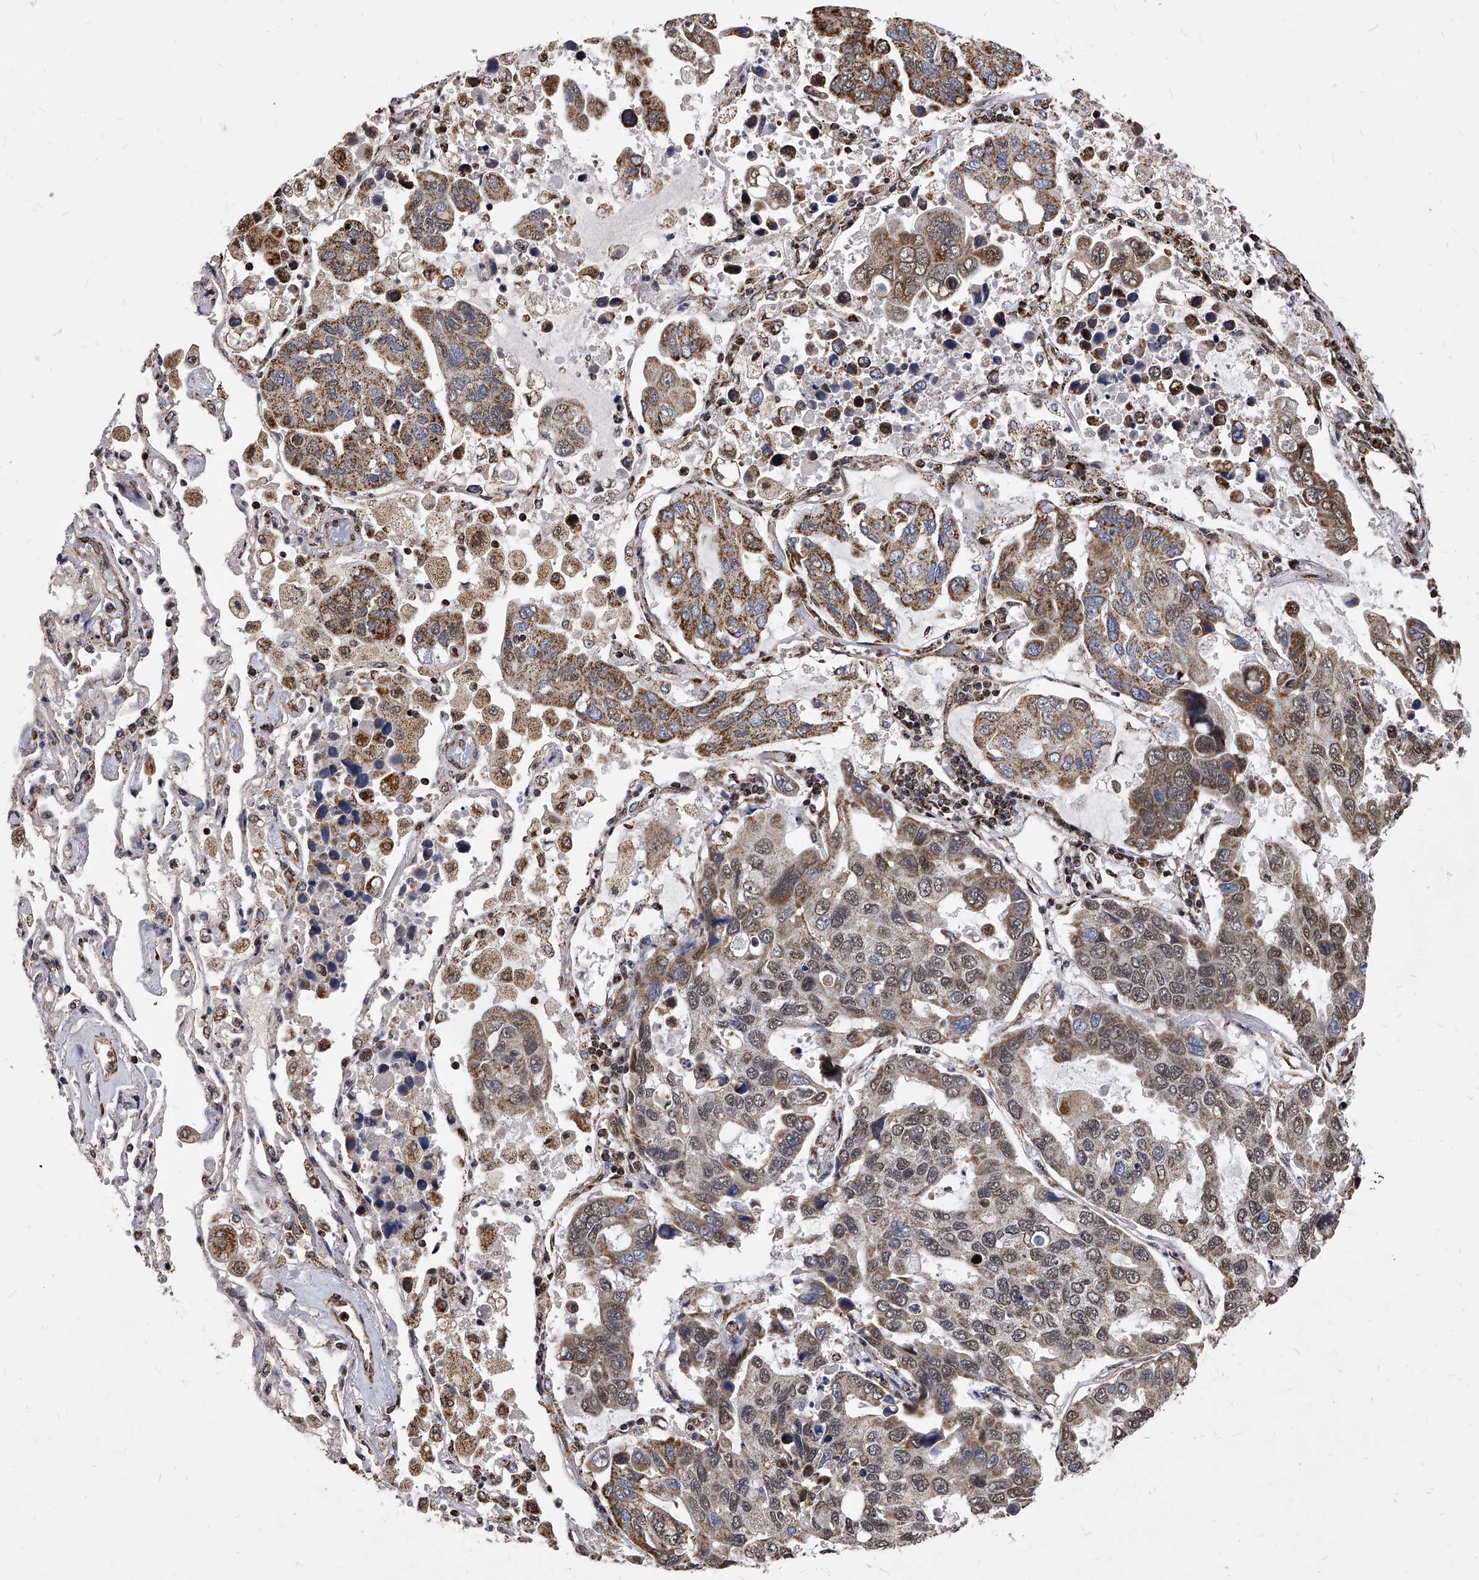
{"staining": {"intensity": "moderate", "quantity": ">75%", "location": "cytoplasmic/membranous"}, "tissue": "lung cancer", "cell_type": "Tumor cells", "image_type": "cancer", "snomed": [{"axis": "morphology", "description": "Adenocarcinoma, NOS"}, {"axis": "topography", "description": "Lung"}], "caption": "Immunohistochemistry of lung adenocarcinoma demonstrates medium levels of moderate cytoplasmic/membranous staining in approximately >75% of tumor cells.", "gene": "DUSP22", "patient": {"sex": "male", "age": 64}}